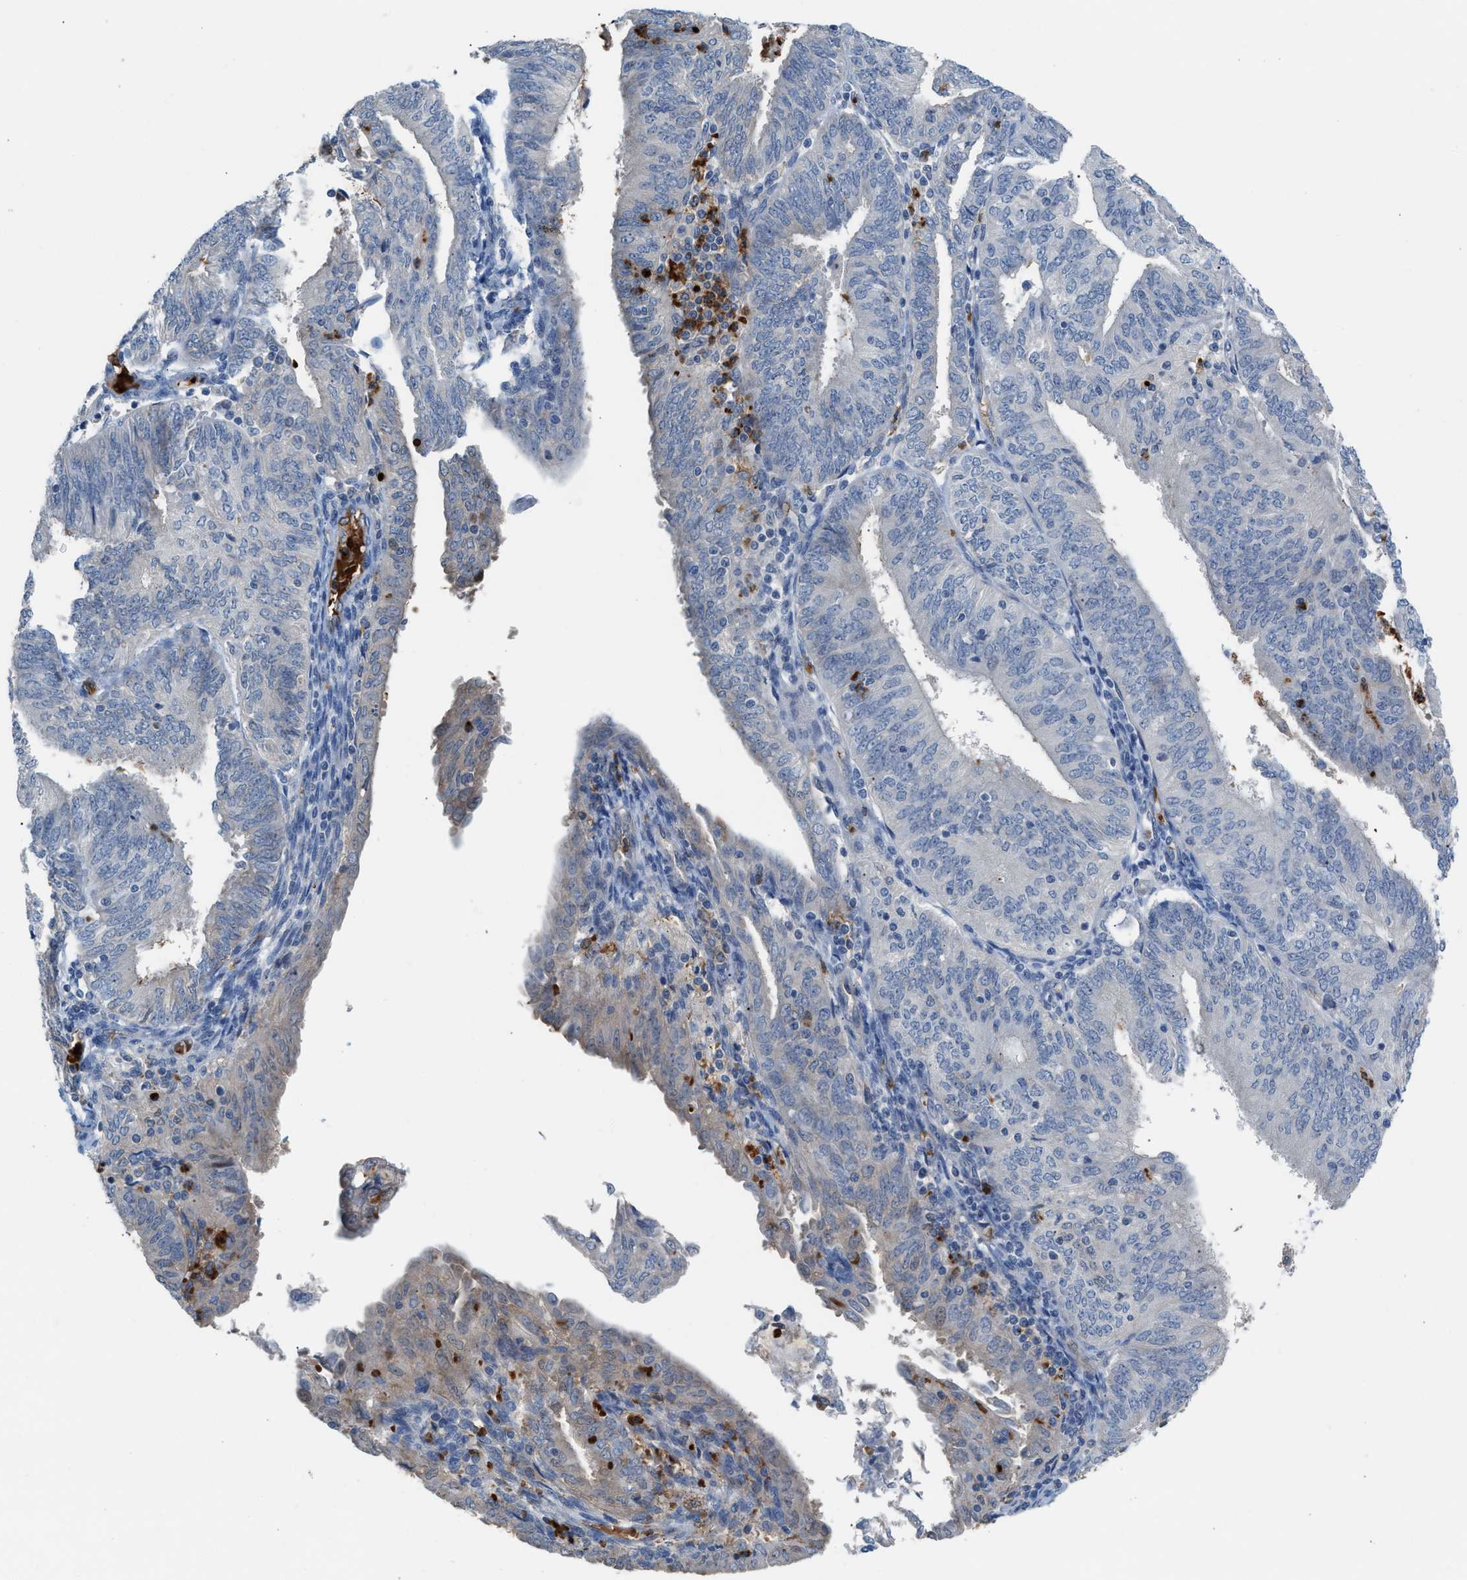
{"staining": {"intensity": "negative", "quantity": "none", "location": "none"}, "tissue": "endometrial cancer", "cell_type": "Tumor cells", "image_type": "cancer", "snomed": [{"axis": "morphology", "description": "Adenocarcinoma, NOS"}, {"axis": "topography", "description": "Endometrium"}], "caption": "DAB (3,3'-diaminobenzidine) immunohistochemical staining of adenocarcinoma (endometrial) displays no significant expression in tumor cells. (Stains: DAB (3,3'-diaminobenzidine) immunohistochemistry with hematoxylin counter stain, Microscopy: brightfield microscopy at high magnification).", "gene": "CFAP77", "patient": {"sex": "female", "age": 58}}